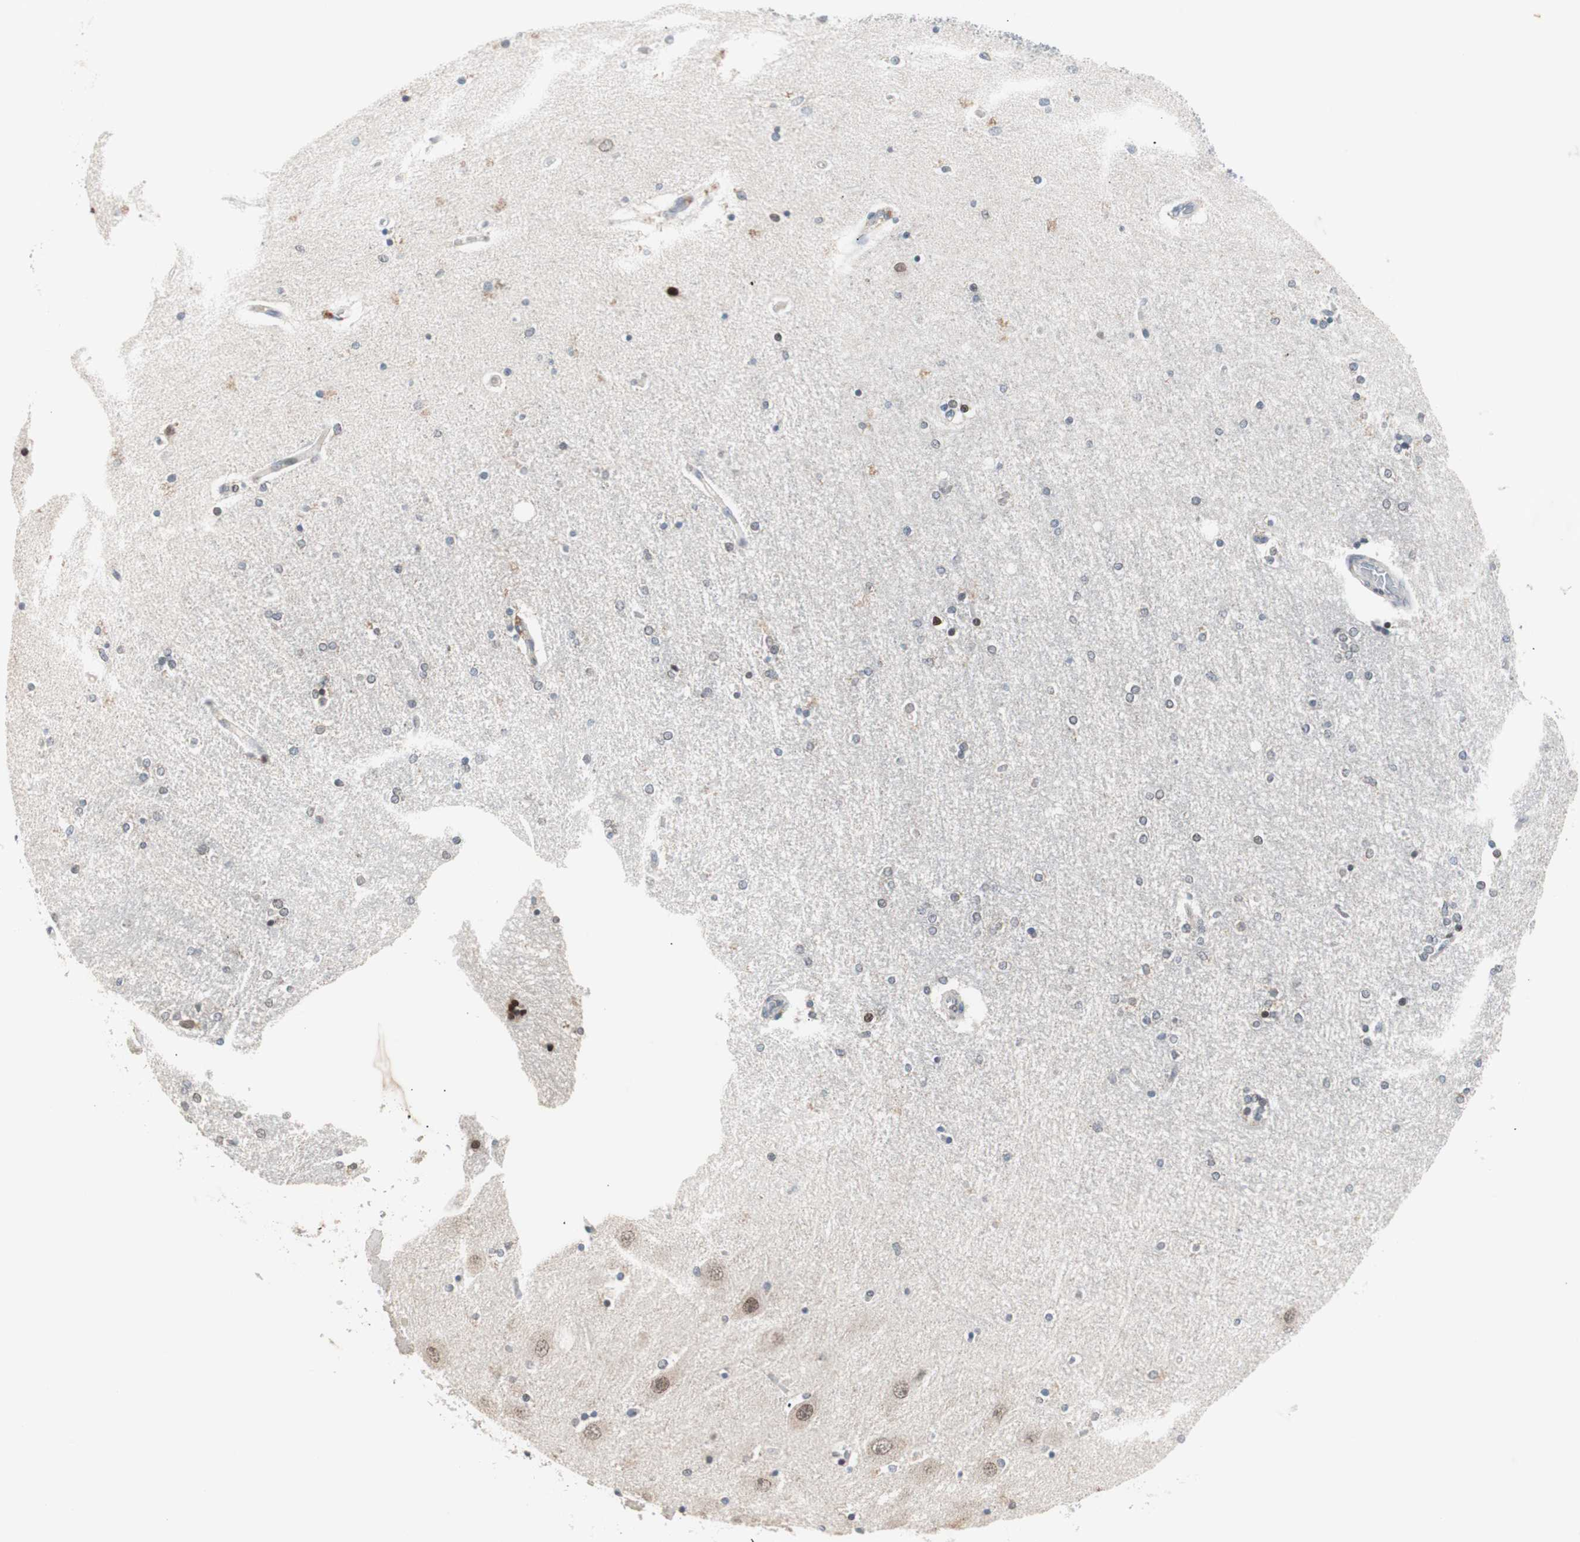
{"staining": {"intensity": "negative", "quantity": "none", "location": "none"}, "tissue": "hippocampus", "cell_type": "Glial cells", "image_type": "normal", "snomed": [{"axis": "morphology", "description": "Normal tissue, NOS"}, {"axis": "topography", "description": "Hippocampus"}], "caption": "DAB (3,3'-diaminobenzidine) immunohistochemical staining of benign hippocampus demonstrates no significant staining in glial cells.", "gene": "POLH", "patient": {"sex": "female", "age": 54}}